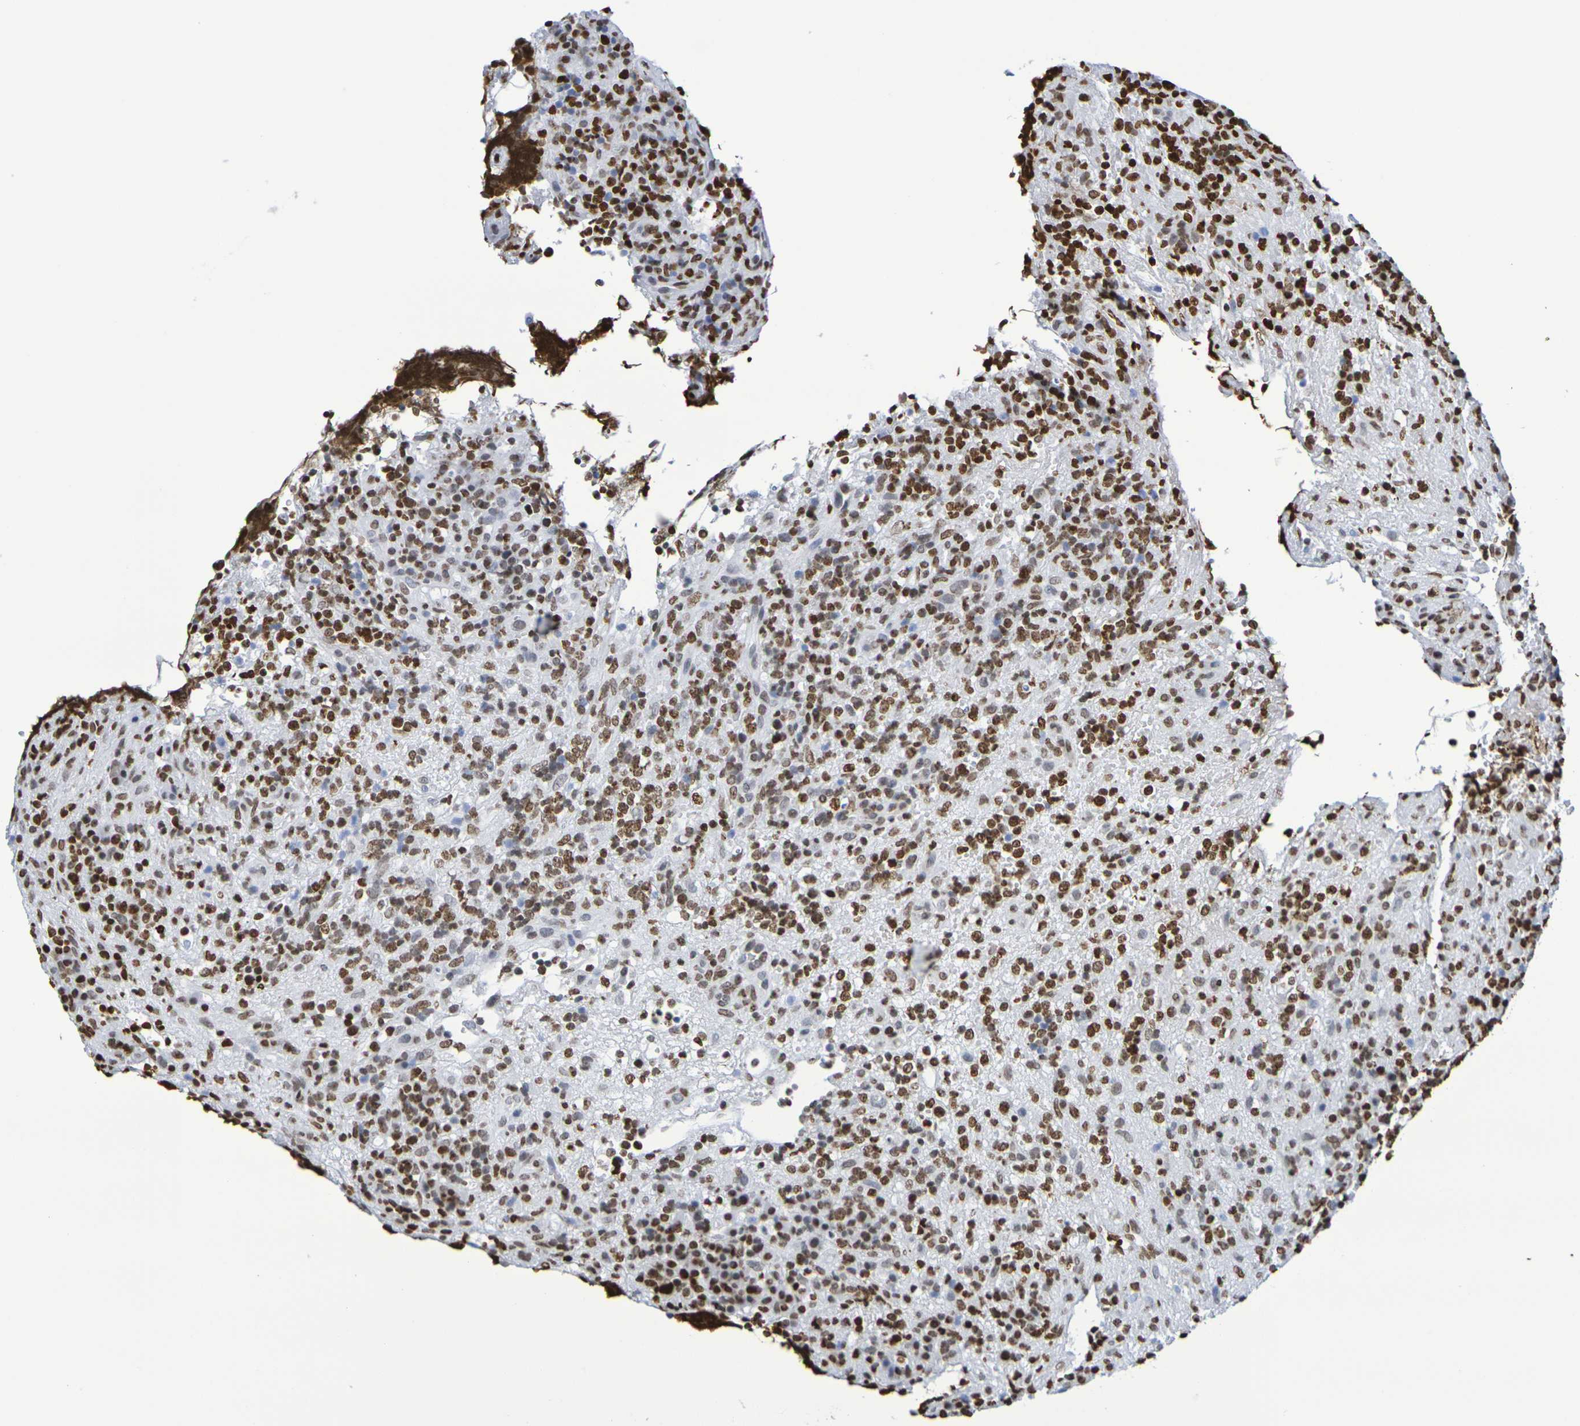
{"staining": {"intensity": "moderate", "quantity": ">75%", "location": "nuclear"}, "tissue": "lymphoma", "cell_type": "Tumor cells", "image_type": "cancer", "snomed": [{"axis": "morphology", "description": "Malignant lymphoma, non-Hodgkin's type, High grade"}, {"axis": "topography", "description": "Lymph node"}], "caption": "Immunohistochemistry of human high-grade malignant lymphoma, non-Hodgkin's type demonstrates medium levels of moderate nuclear expression in about >75% of tumor cells. (DAB = brown stain, brightfield microscopy at high magnification).", "gene": "H1-5", "patient": {"sex": "female", "age": 76}}